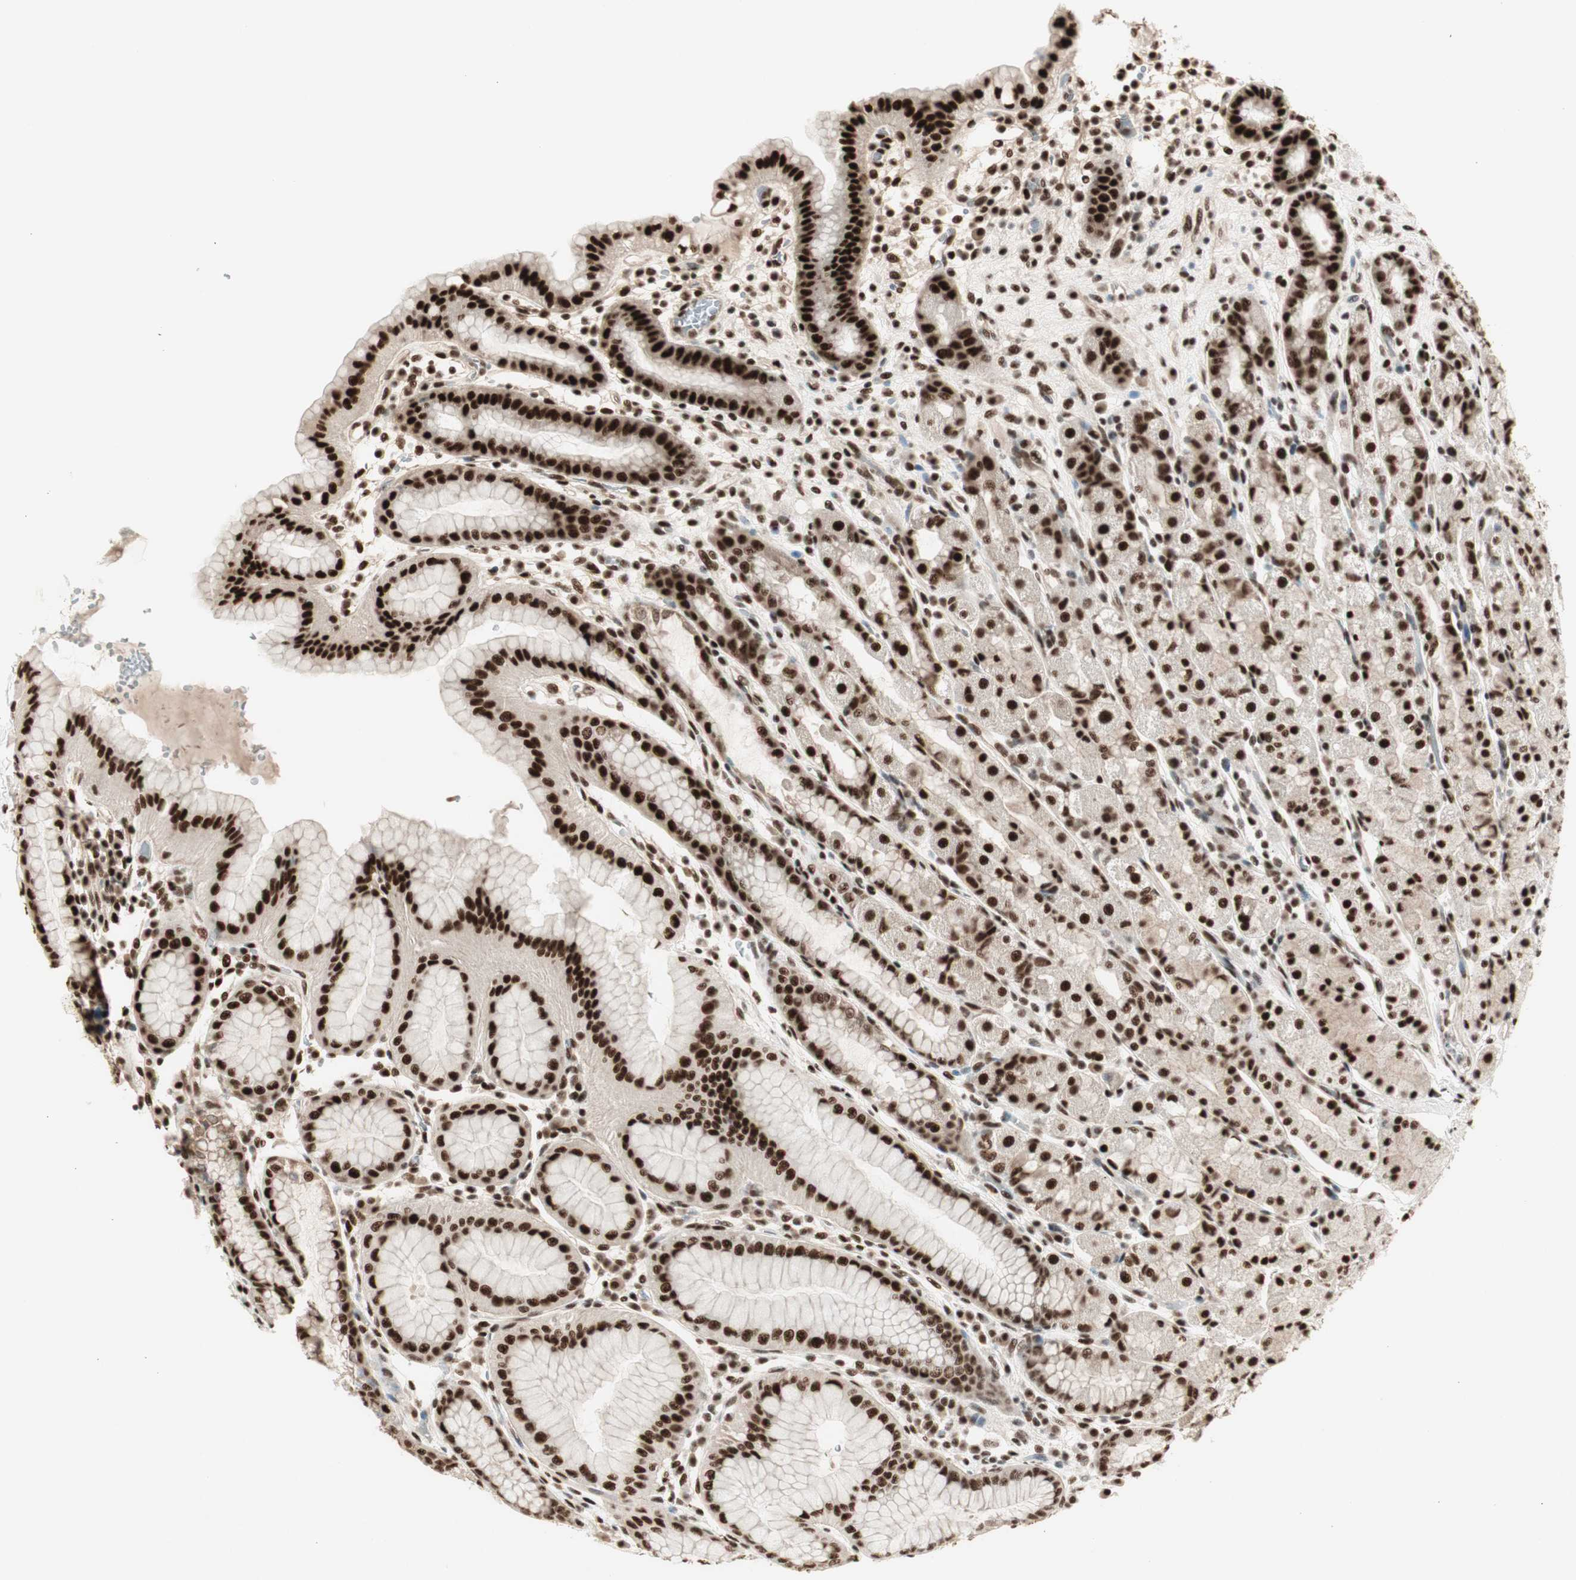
{"staining": {"intensity": "strong", "quantity": ">75%", "location": "nuclear"}, "tissue": "stomach", "cell_type": "Glandular cells", "image_type": "normal", "snomed": [{"axis": "morphology", "description": "Normal tissue, NOS"}, {"axis": "topography", "description": "Stomach, upper"}], "caption": "IHC histopathology image of normal stomach: stomach stained using immunohistochemistry shows high levels of strong protein expression localized specifically in the nuclear of glandular cells, appearing as a nuclear brown color.", "gene": "HEXIM1", "patient": {"sex": "male", "age": 68}}